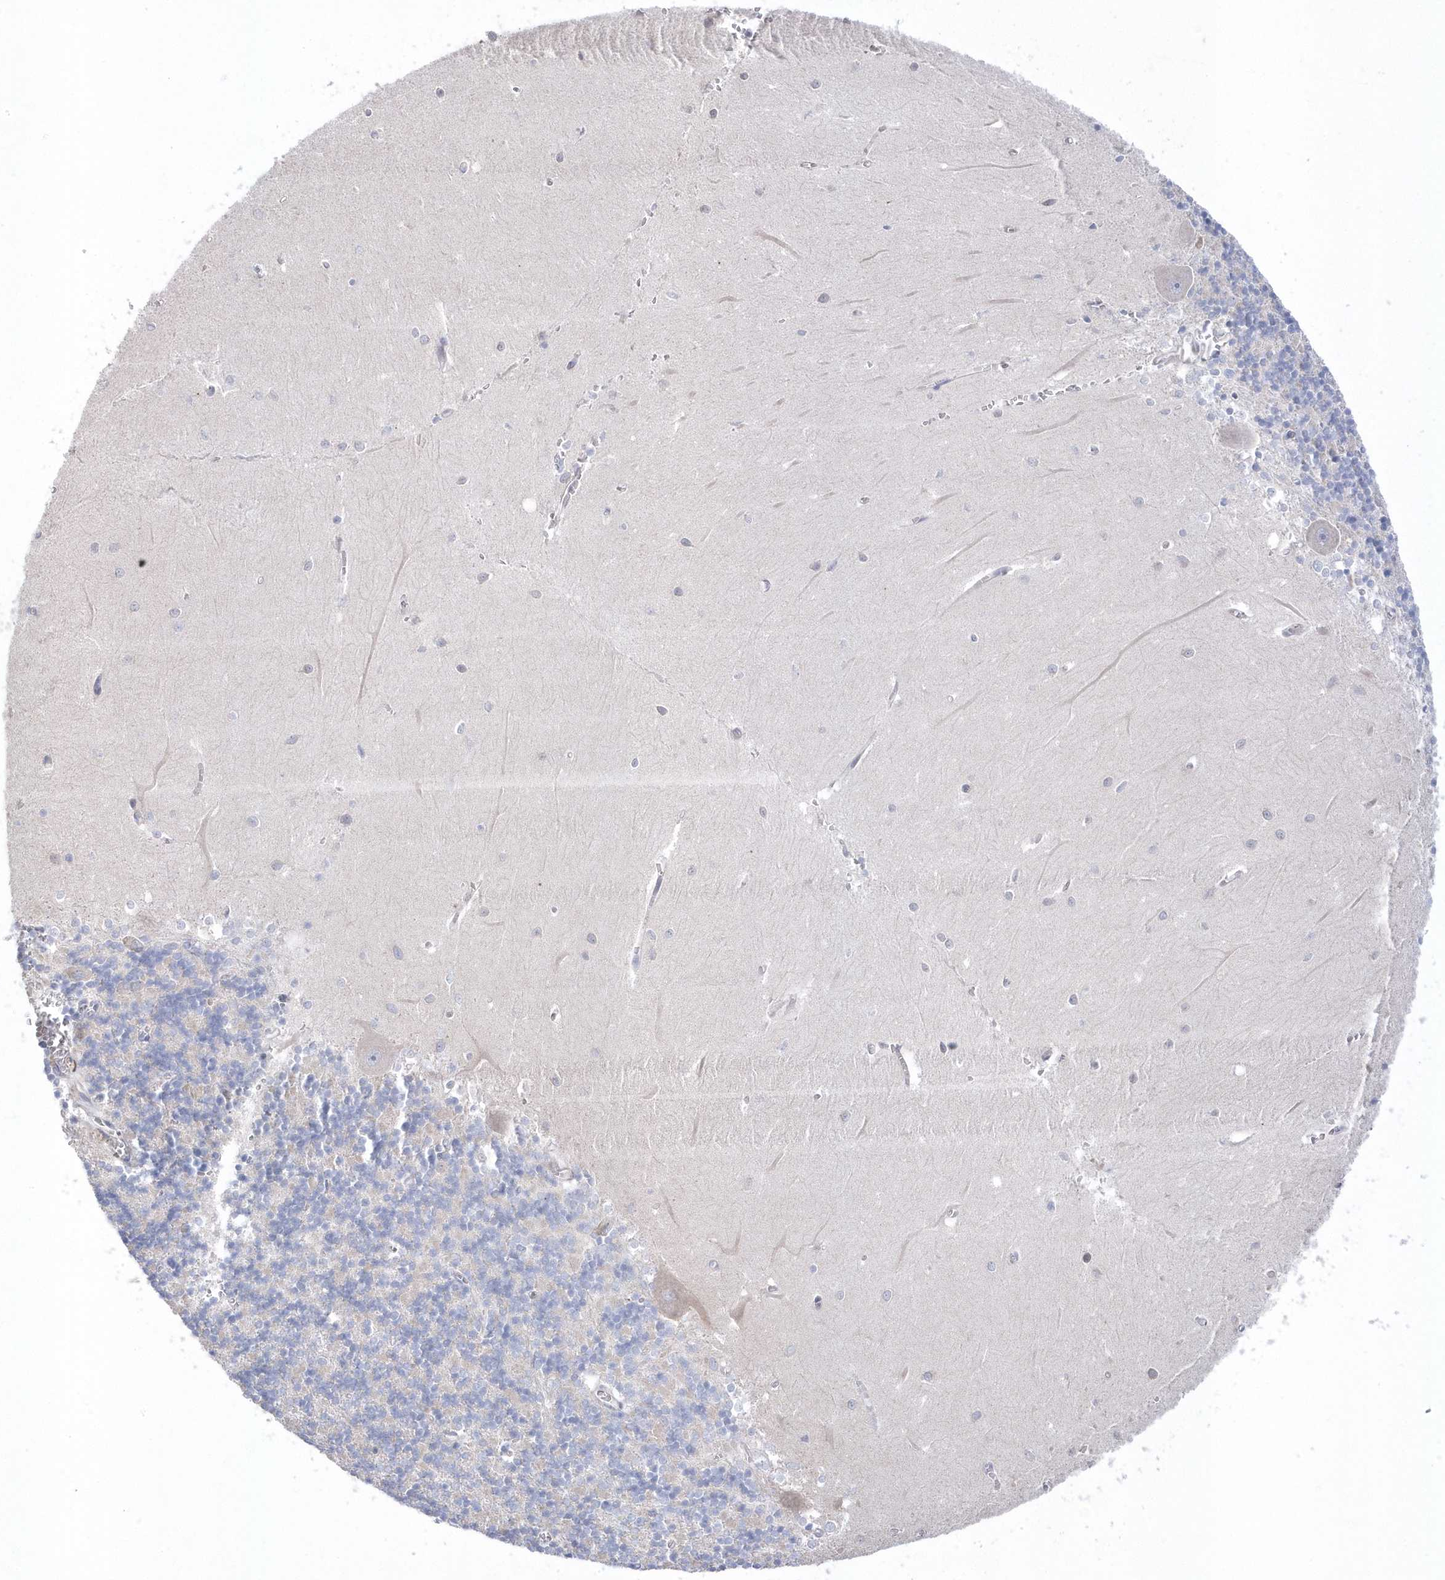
{"staining": {"intensity": "negative", "quantity": "none", "location": "none"}, "tissue": "cerebellum", "cell_type": "Cells in granular layer", "image_type": "normal", "snomed": [{"axis": "morphology", "description": "Normal tissue, NOS"}, {"axis": "topography", "description": "Cerebellum"}], "caption": "IHC image of benign cerebellum: human cerebellum stained with DAB displays no significant protein staining in cells in granular layer.", "gene": "GTPBP6", "patient": {"sex": "male", "age": 37}}